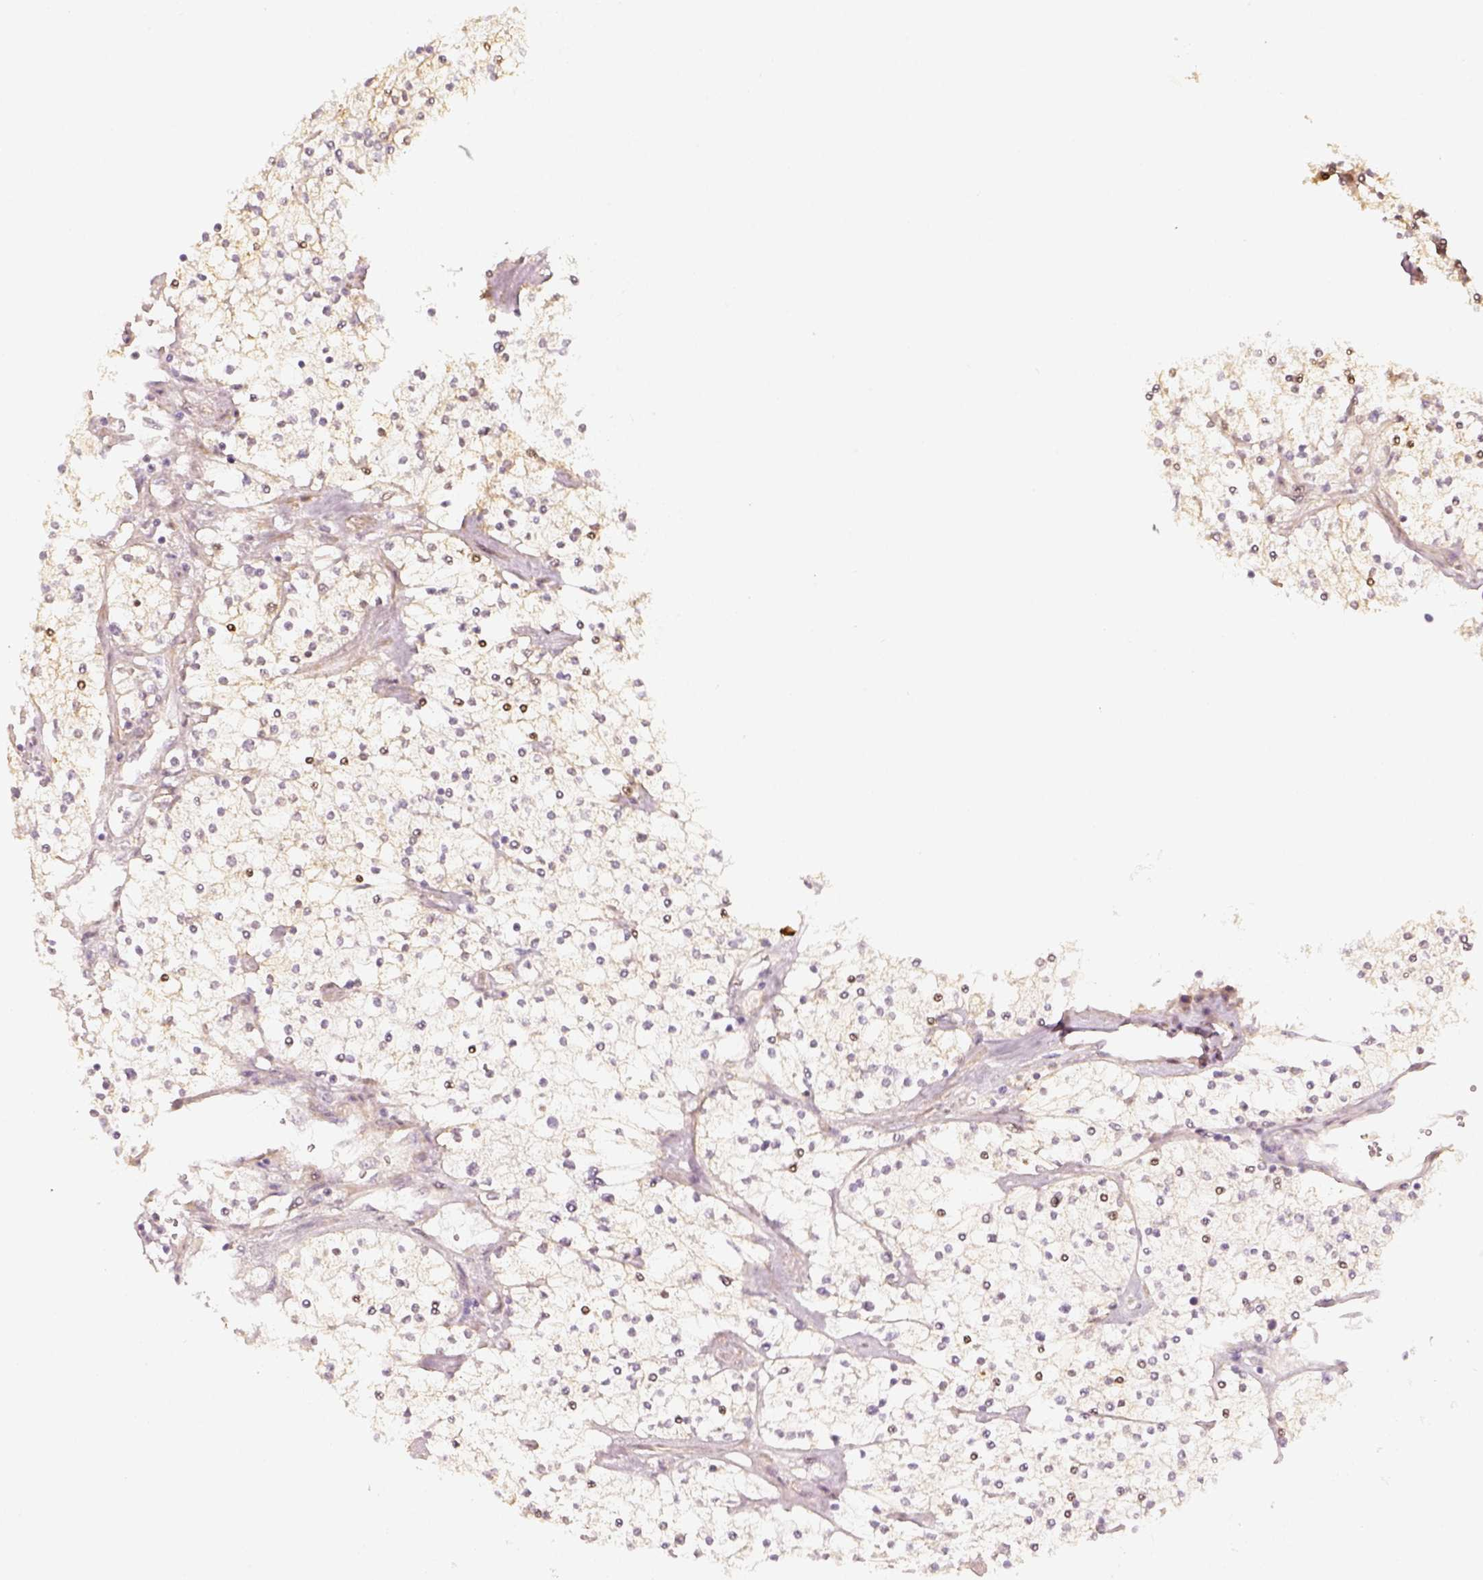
{"staining": {"intensity": "moderate", "quantity": "<25%", "location": "nuclear"}, "tissue": "renal cancer", "cell_type": "Tumor cells", "image_type": "cancer", "snomed": [{"axis": "morphology", "description": "Adenocarcinoma, NOS"}, {"axis": "topography", "description": "Kidney"}], "caption": "A photomicrograph of human renal adenocarcinoma stained for a protein reveals moderate nuclear brown staining in tumor cells. Immunohistochemistry (ihc) stains the protein of interest in brown and the nuclei are stained blue.", "gene": "EAF2", "patient": {"sex": "male", "age": 80}}